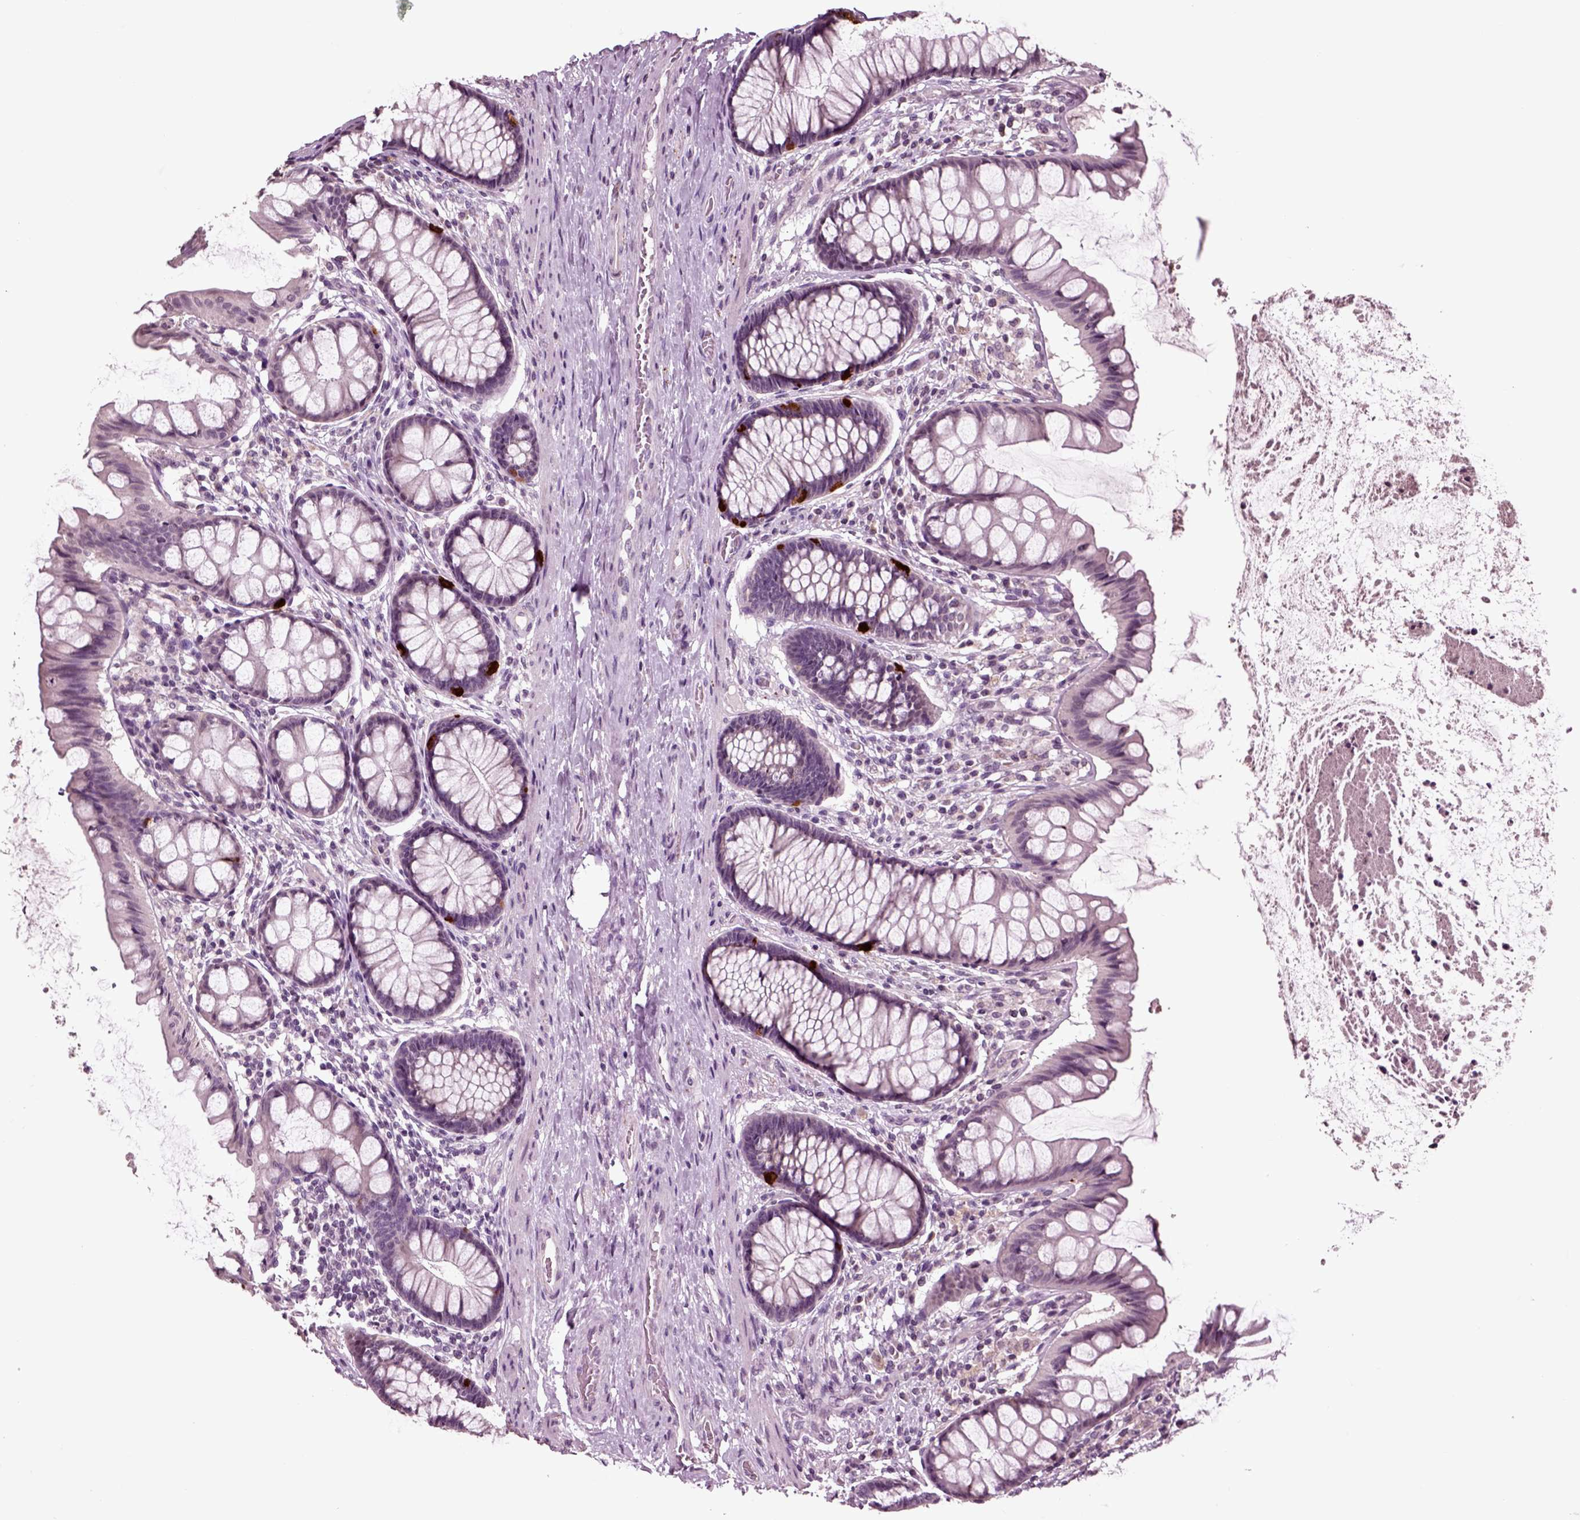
{"staining": {"intensity": "negative", "quantity": "none", "location": "none"}, "tissue": "colon", "cell_type": "Endothelial cells", "image_type": "normal", "snomed": [{"axis": "morphology", "description": "Normal tissue, NOS"}, {"axis": "topography", "description": "Colon"}], "caption": "An immunohistochemistry photomicrograph of benign colon is shown. There is no staining in endothelial cells of colon. Nuclei are stained in blue.", "gene": "CHGB", "patient": {"sex": "female", "age": 65}}